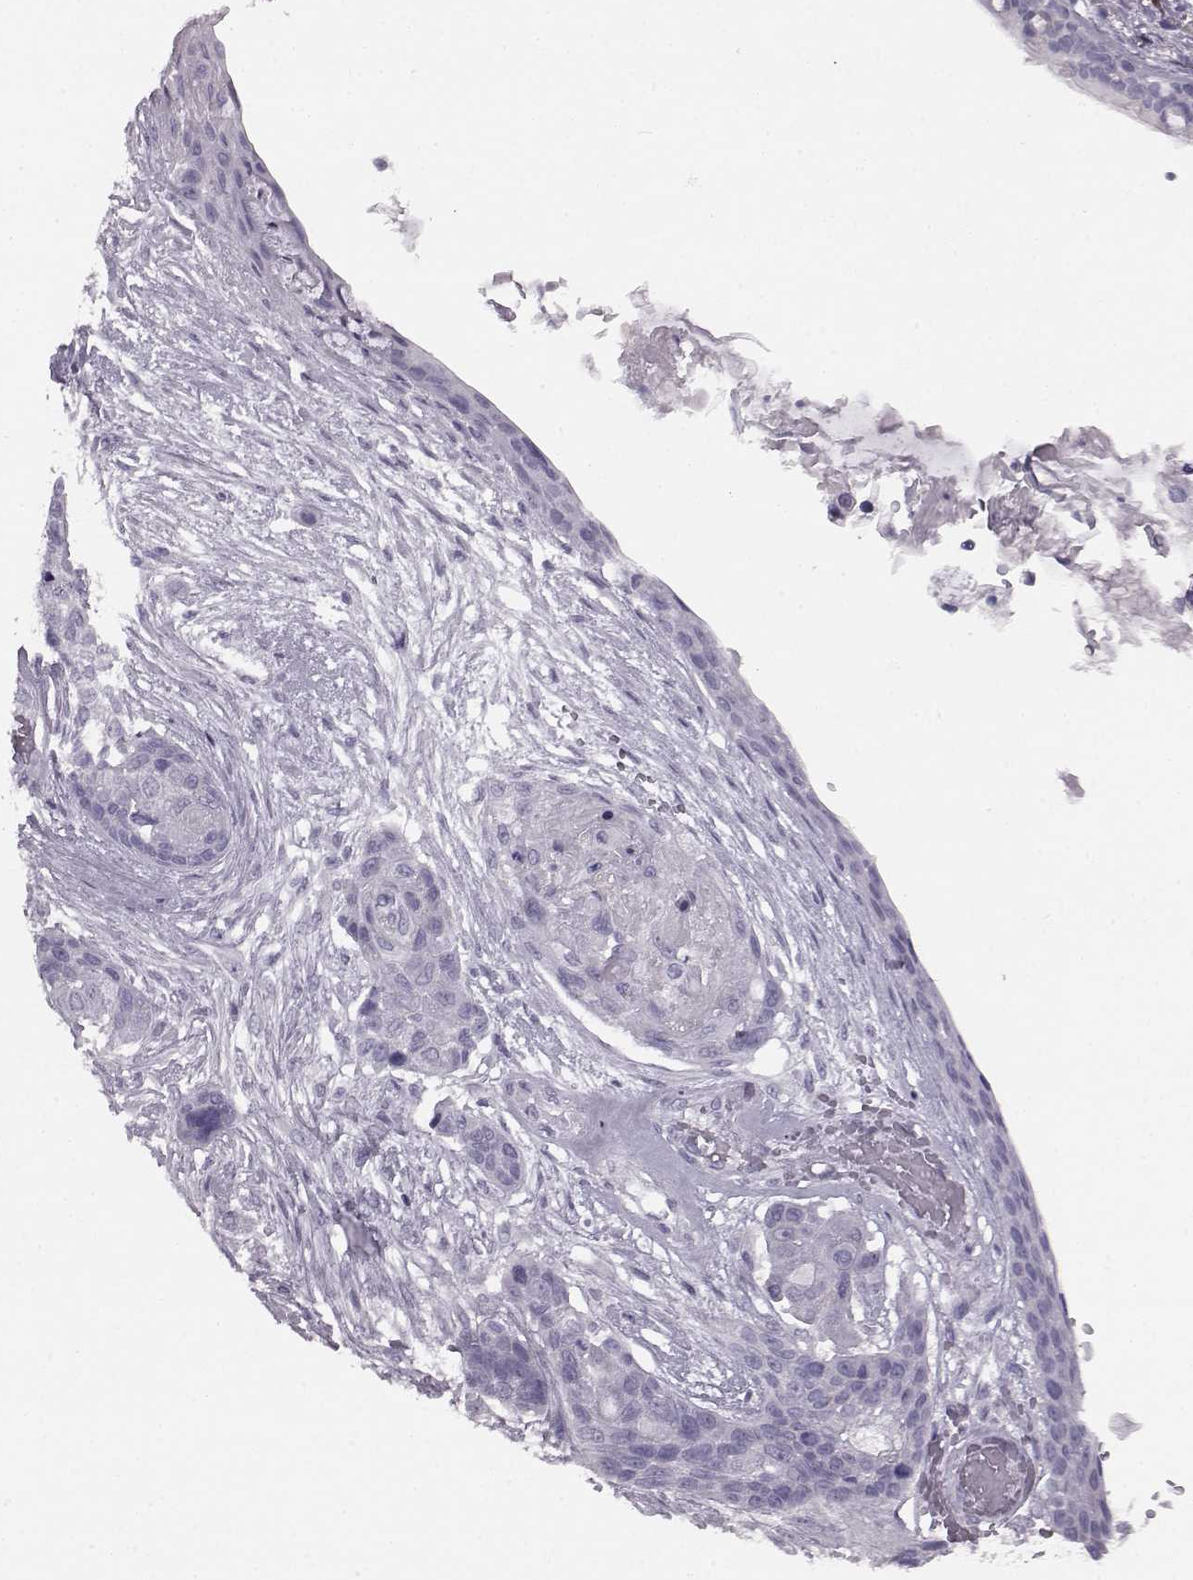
{"staining": {"intensity": "negative", "quantity": "none", "location": "none"}, "tissue": "lung cancer", "cell_type": "Tumor cells", "image_type": "cancer", "snomed": [{"axis": "morphology", "description": "Squamous cell carcinoma, NOS"}, {"axis": "topography", "description": "Lung"}], "caption": "Lung cancer was stained to show a protein in brown. There is no significant expression in tumor cells.", "gene": "JSRP1", "patient": {"sex": "male", "age": 69}}